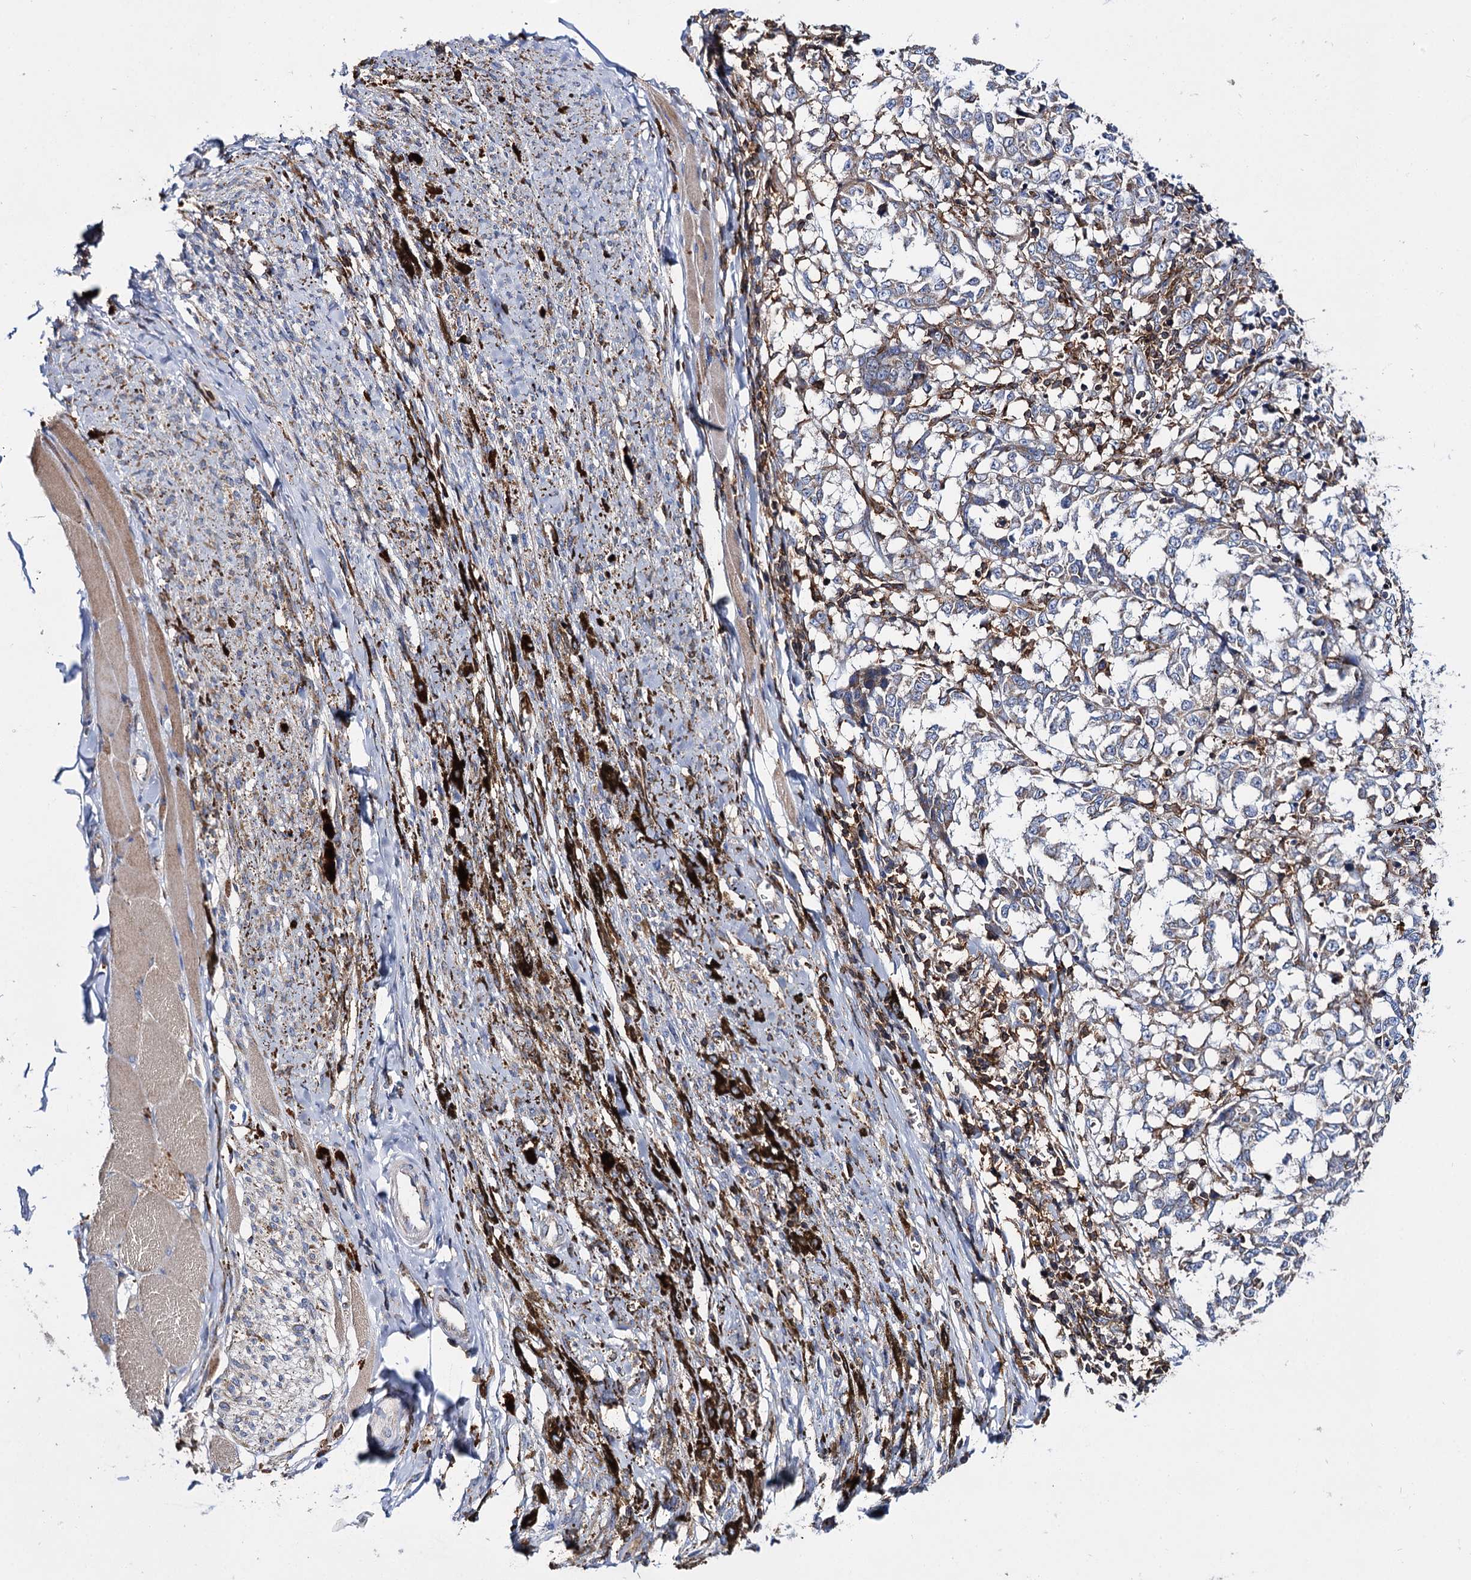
{"staining": {"intensity": "moderate", "quantity": "25%-75%", "location": "cytoplasmic/membranous"}, "tissue": "melanoma", "cell_type": "Tumor cells", "image_type": "cancer", "snomed": [{"axis": "morphology", "description": "Malignant melanoma, NOS"}, {"axis": "topography", "description": "Skin"}], "caption": "Malignant melanoma tissue demonstrates moderate cytoplasmic/membranous positivity in approximately 25%-75% of tumor cells, visualized by immunohistochemistry. (DAB (3,3'-diaminobenzidine) IHC, brown staining for protein, blue staining for nuclei).", "gene": "UBASH3B", "patient": {"sex": "female", "age": 72}}